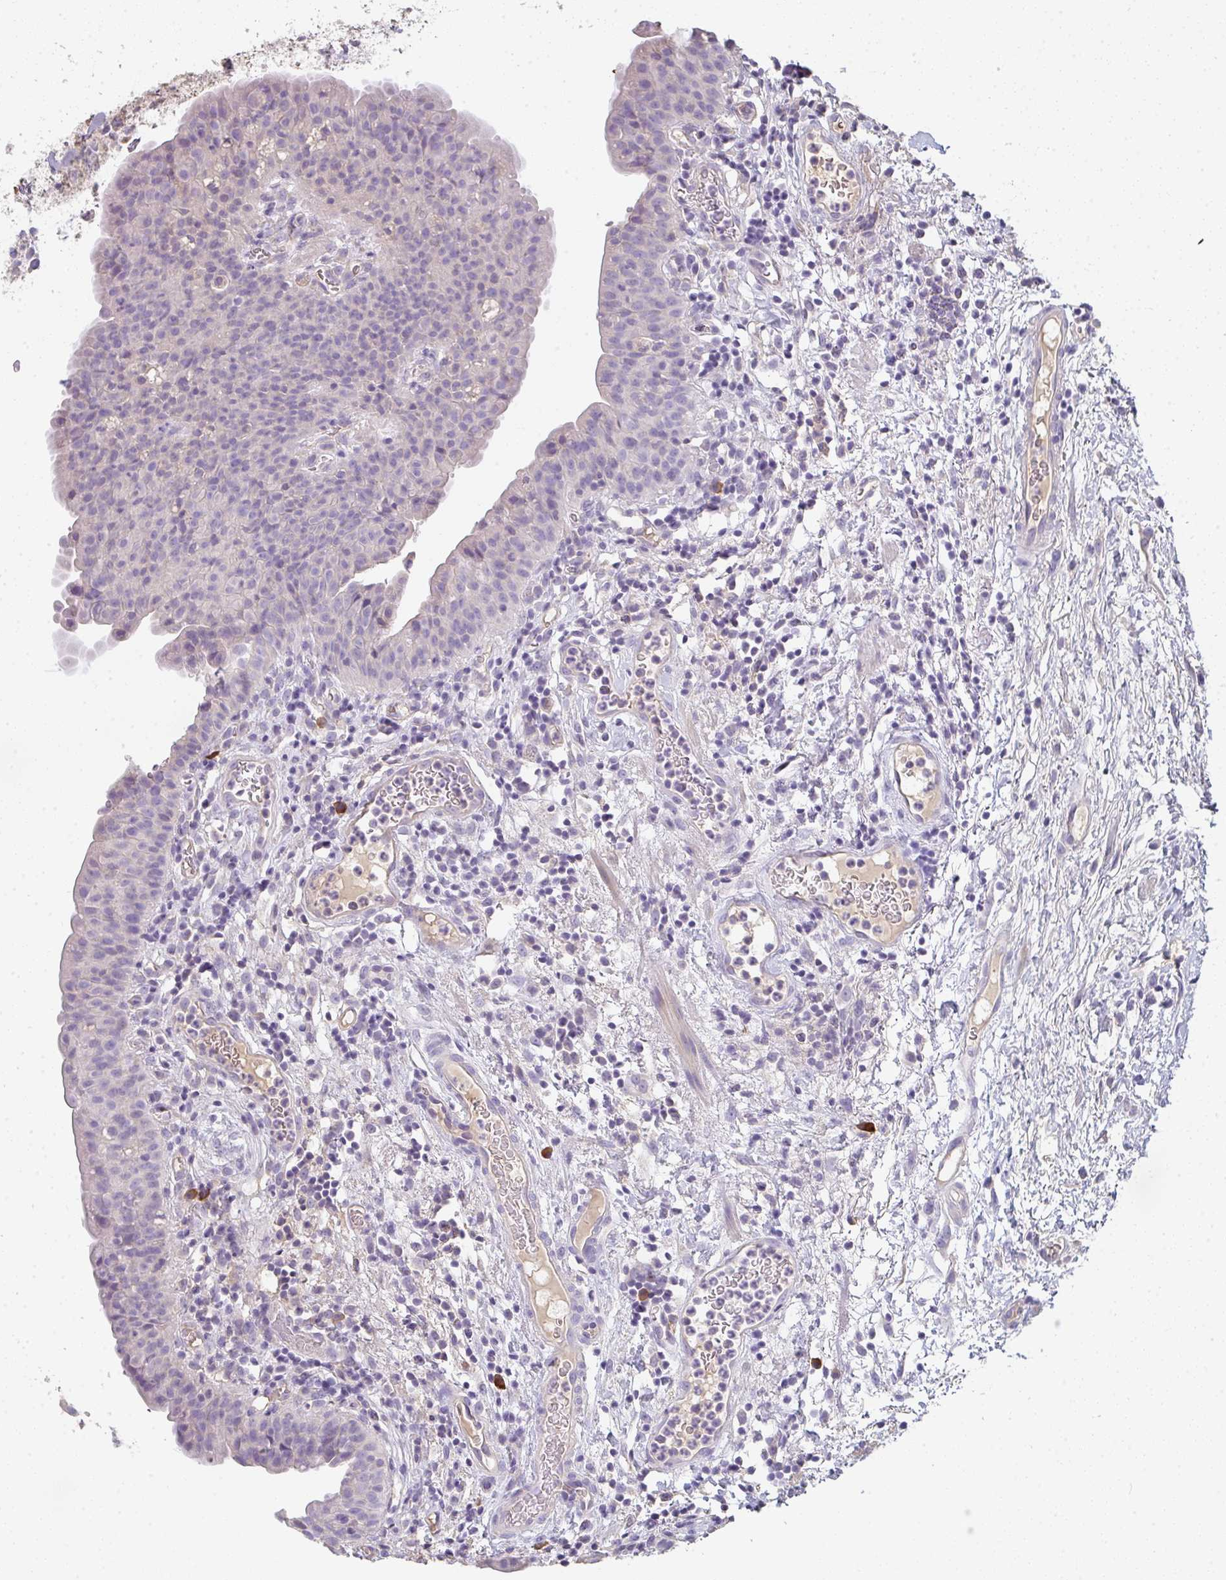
{"staining": {"intensity": "negative", "quantity": "none", "location": "none"}, "tissue": "urinary bladder", "cell_type": "Urothelial cells", "image_type": "normal", "snomed": [{"axis": "morphology", "description": "Normal tissue, NOS"}, {"axis": "morphology", "description": "Inflammation, NOS"}, {"axis": "topography", "description": "Urinary bladder"}], "caption": "Urothelial cells show no significant positivity in normal urinary bladder. Nuclei are stained in blue.", "gene": "ZNF215", "patient": {"sex": "male", "age": 57}}